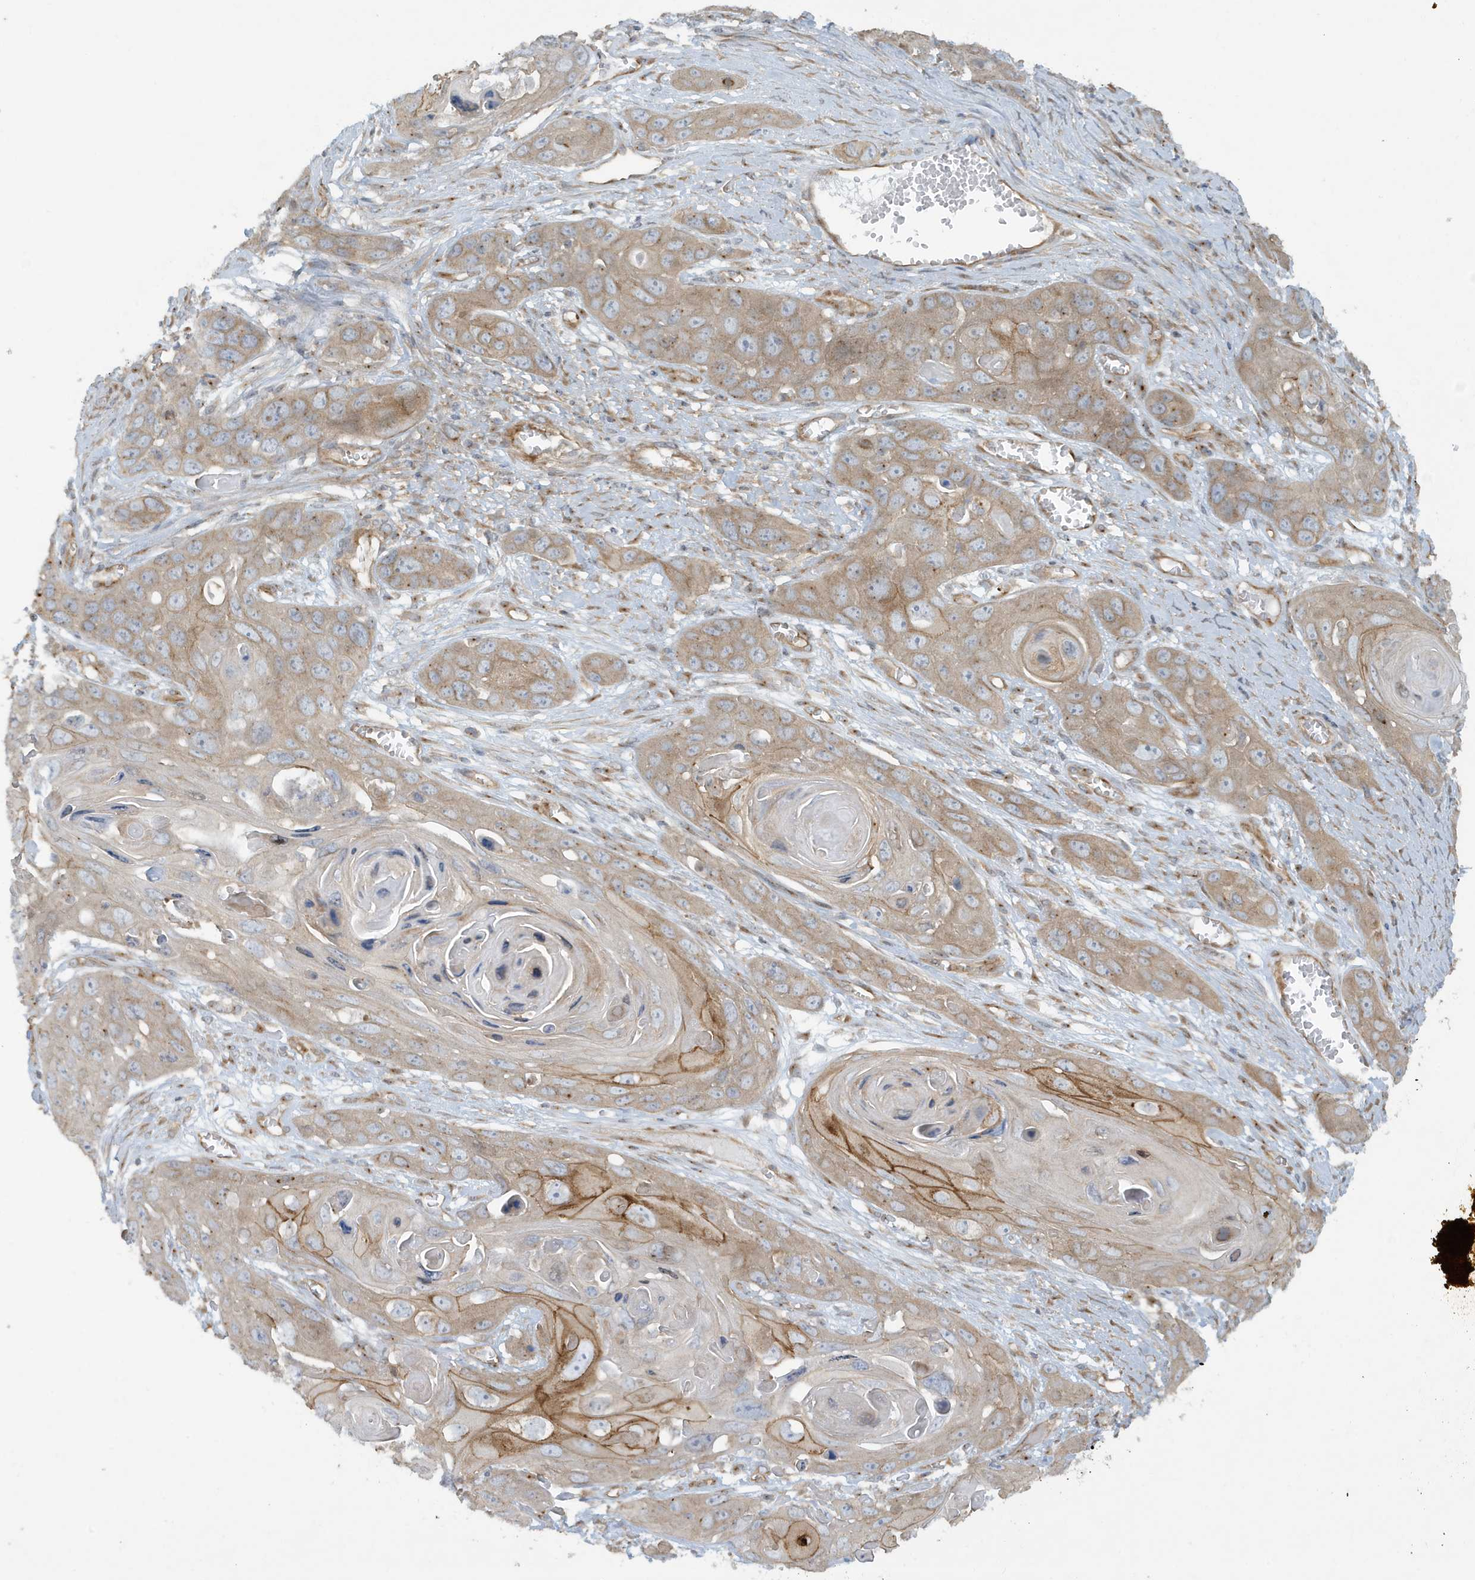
{"staining": {"intensity": "moderate", "quantity": "<25%", "location": "cytoplasmic/membranous"}, "tissue": "skin cancer", "cell_type": "Tumor cells", "image_type": "cancer", "snomed": [{"axis": "morphology", "description": "Squamous cell carcinoma, NOS"}, {"axis": "topography", "description": "Skin"}], "caption": "IHC of human skin cancer demonstrates low levels of moderate cytoplasmic/membranous staining in approximately <25% of tumor cells.", "gene": "ATP23", "patient": {"sex": "male", "age": 55}}